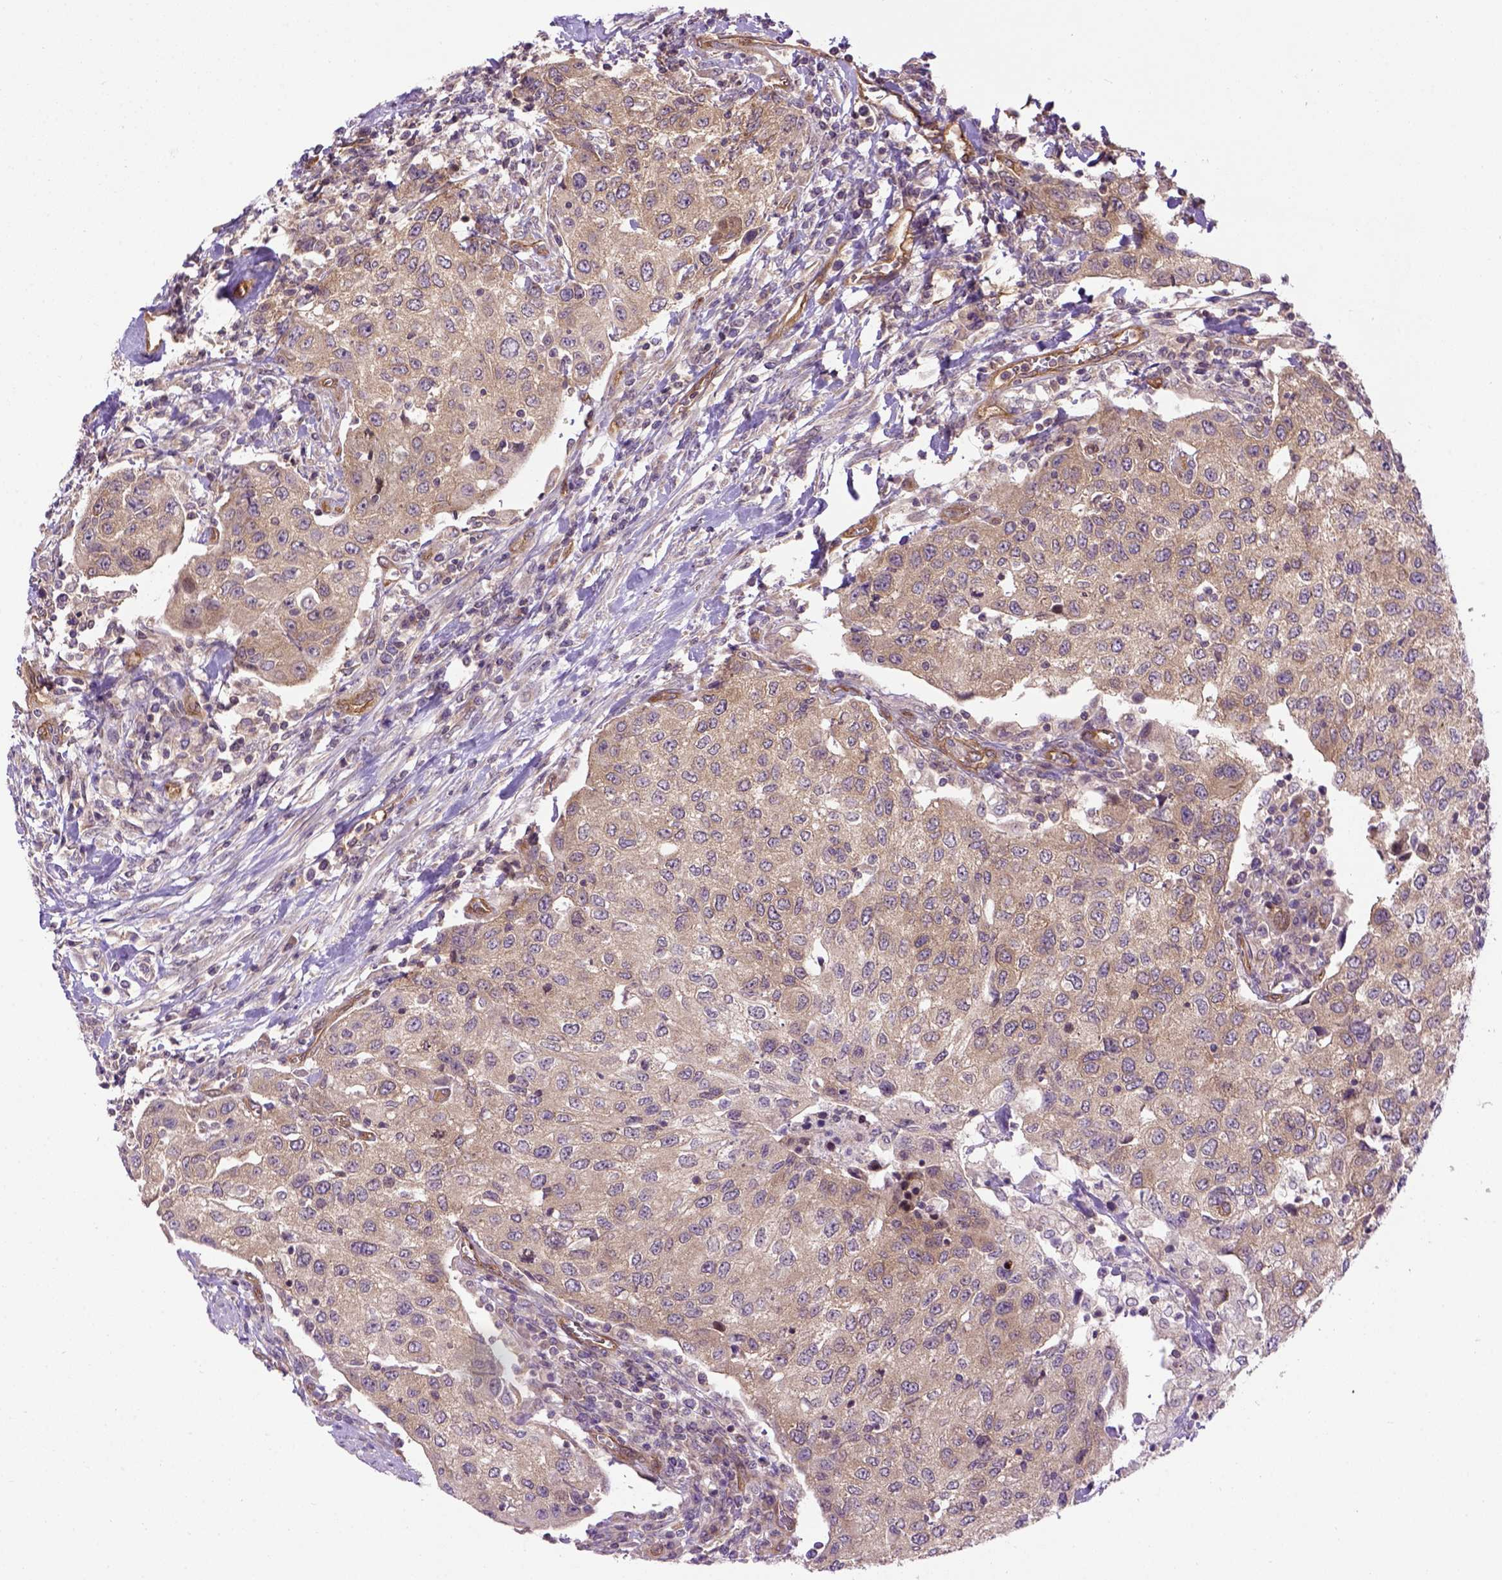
{"staining": {"intensity": "weak", "quantity": ">75%", "location": "cytoplasmic/membranous"}, "tissue": "urothelial cancer", "cell_type": "Tumor cells", "image_type": "cancer", "snomed": [{"axis": "morphology", "description": "Urothelial carcinoma, High grade"}, {"axis": "topography", "description": "Urinary bladder"}], "caption": "The image reveals immunohistochemical staining of high-grade urothelial carcinoma. There is weak cytoplasmic/membranous staining is identified in approximately >75% of tumor cells. Nuclei are stained in blue.", "gene": "CASKIN2", "patient": {"sex": "female", "age": 78}}